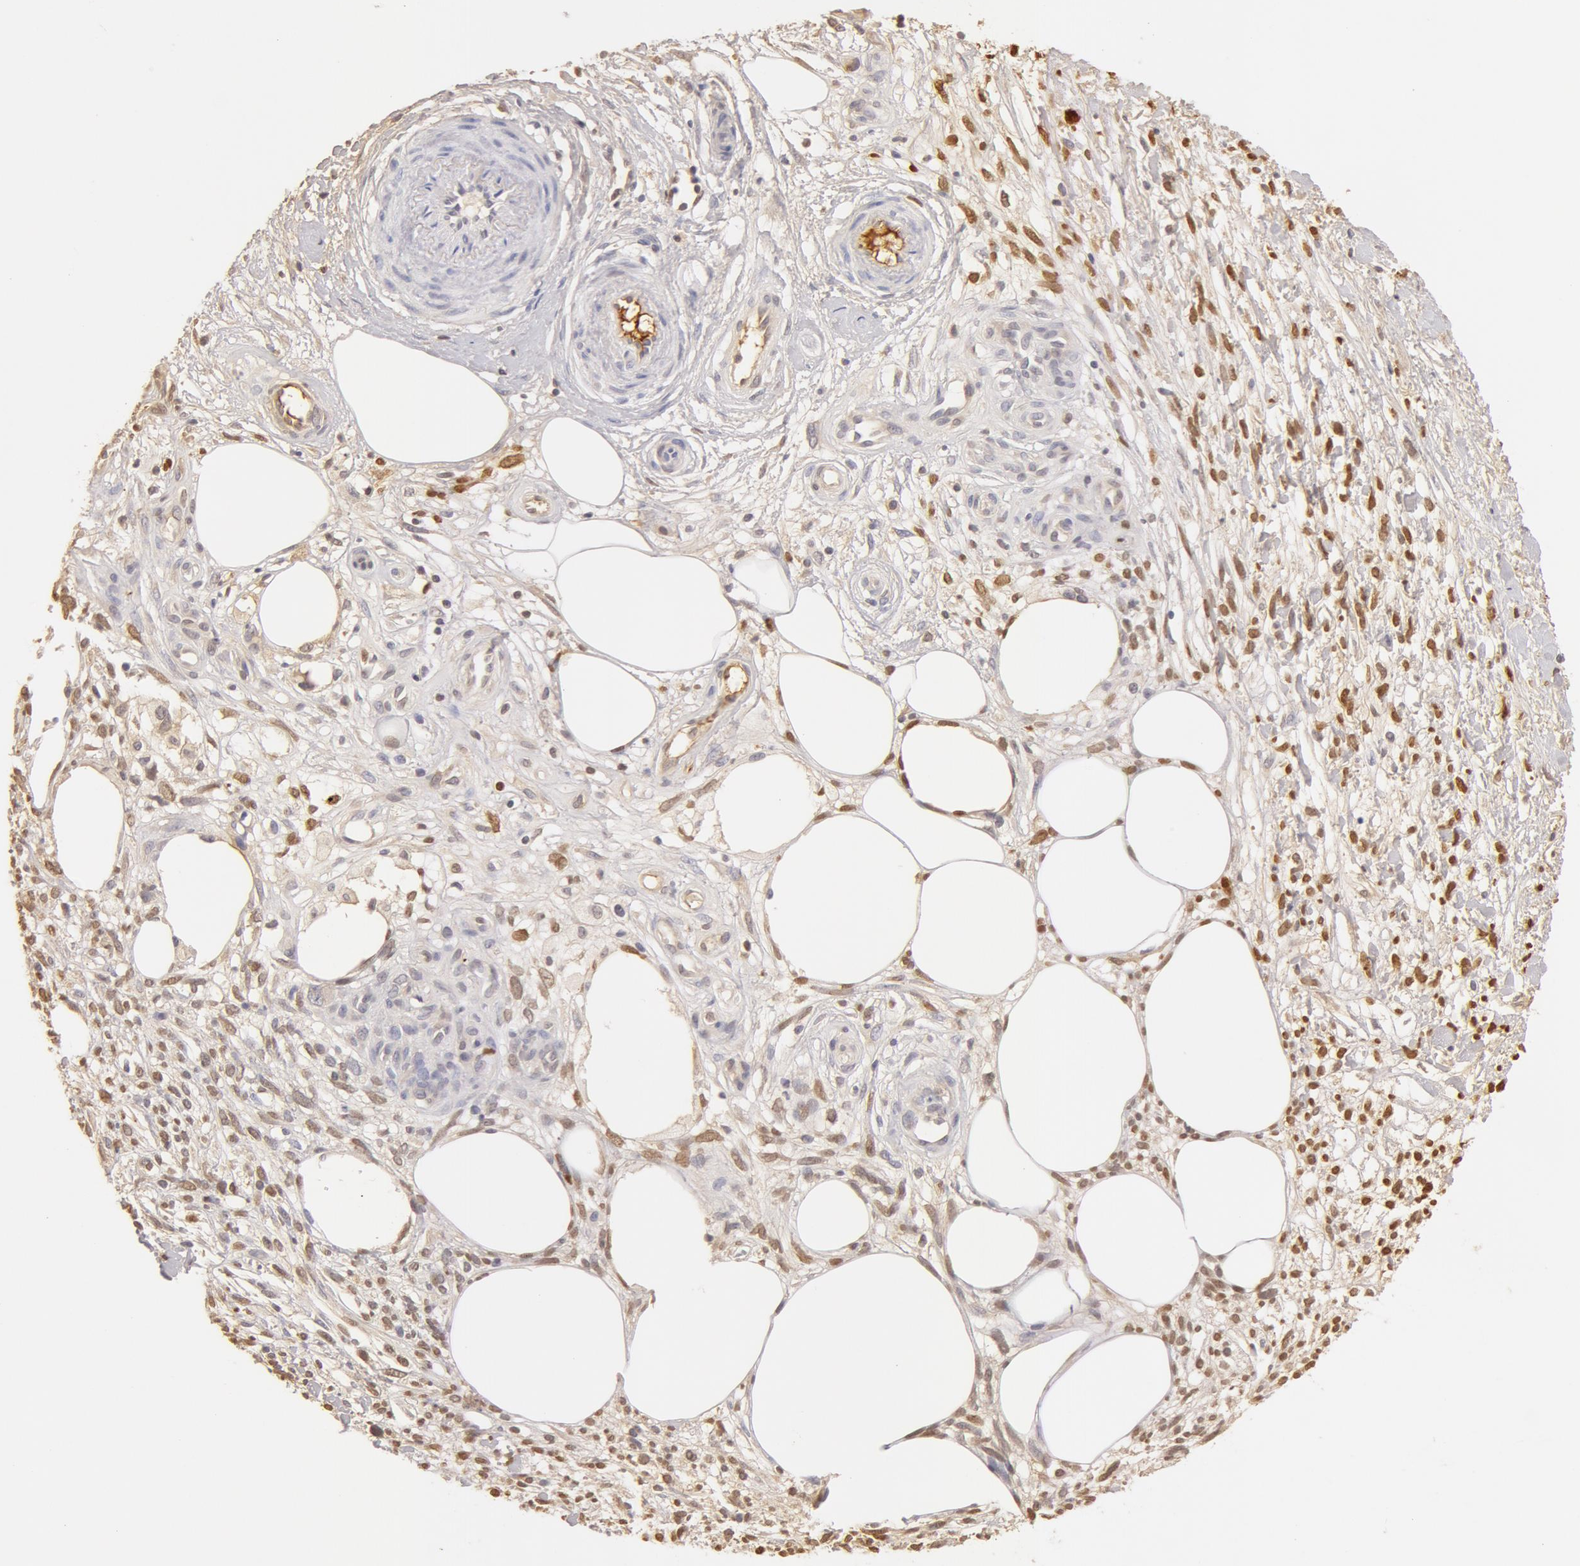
{"staining": {"intensity": "weak", "quantity": "<25%", "location": "nuclear"}, "tissue": "melanoma", "cell_type": "Tumor cells", "image_type": "cancer", "snomed": [{"axis": "morphology", "description": "Malignant melanoma, NOS"}, {"axis": "topography", "description": "Skin"}], "caption": "A histopathology image of human malignant melanoma is negative for staining in tumor cells.", "gene": "TF", "patient": {"sex": "female", "age": 85}}